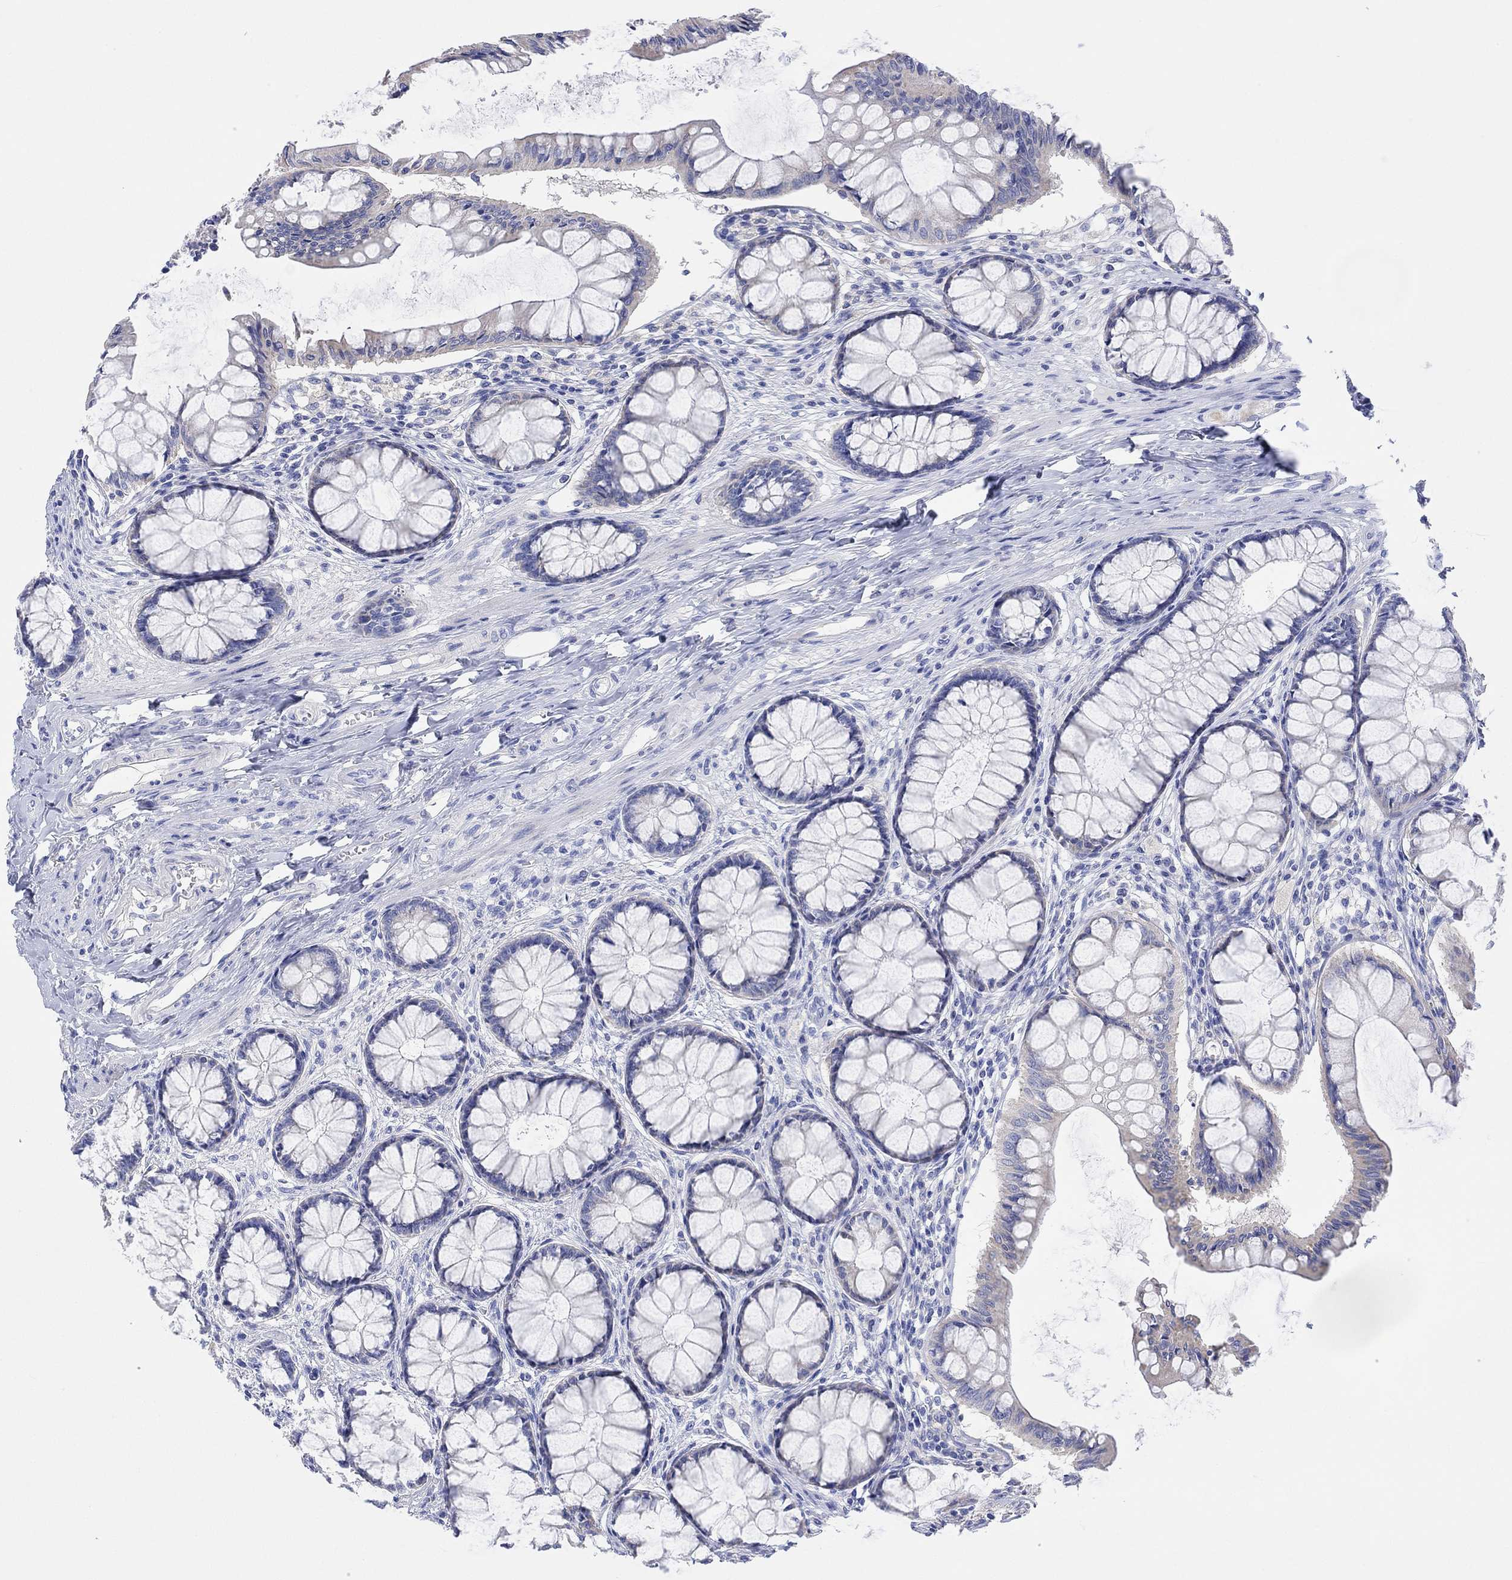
{"staining": {"intensity": "negative", "quantity": "none", "location": "none"}, "tissue": "colon", "cell_type": "Endothelial cells", "image_type": "normal", "snomed": [{"axis": "morphology", "description": "Normal tissue, NOS"}, {"axis": "topography", "description": "Colon"}], "caption": "A high-resolution image shows immunohistochemistry staining of normal colon, which reveals no significant staining in endothelial cells.", "gene": "REEP6", "patient": {"sex": "female", "age": 65}}